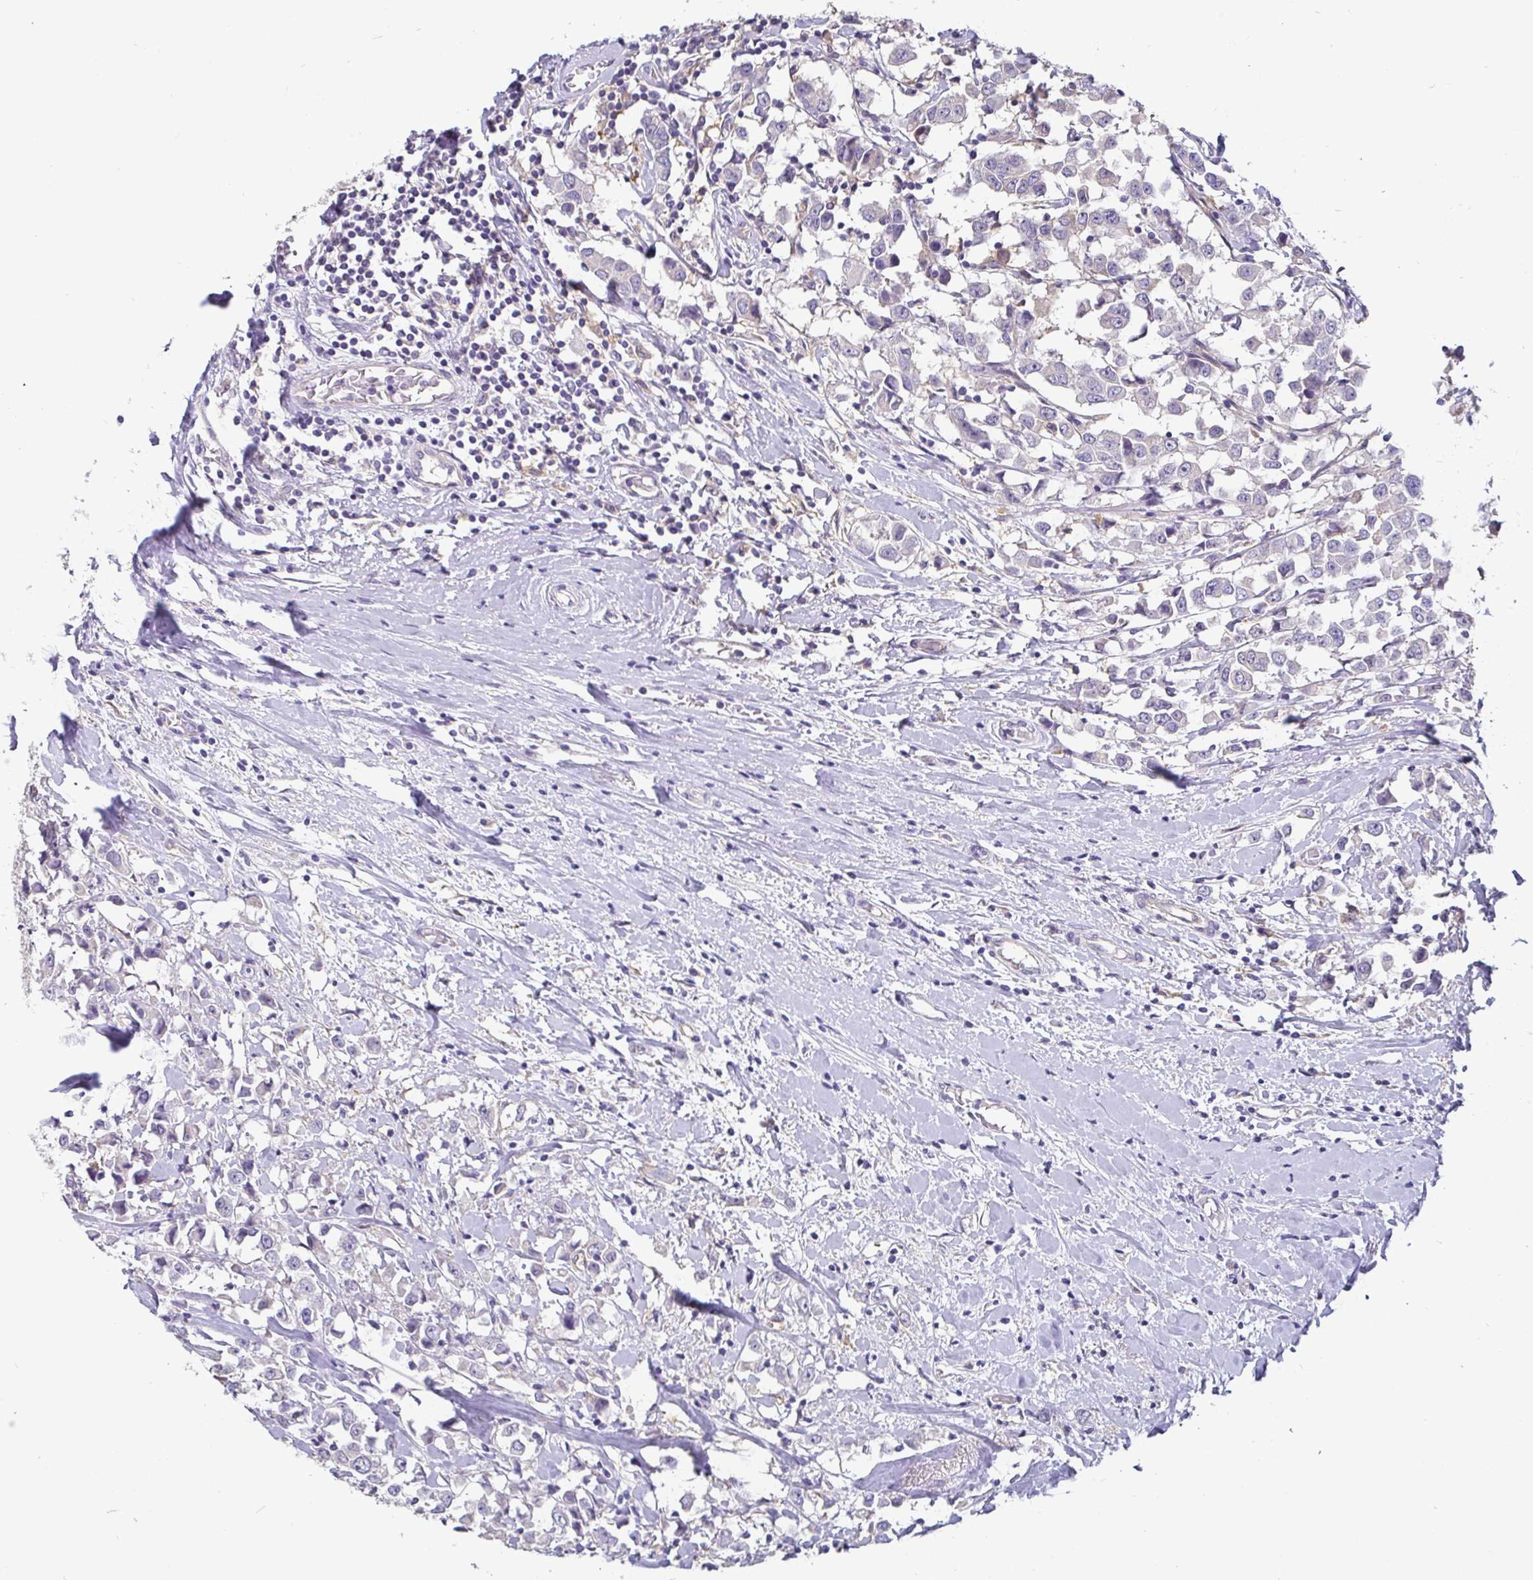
{"staining": {"intensity": "negative", "quantity": "none", "location": "none"}, "tissue": "breast cancer", "cell_type": "Tumor cells", "image_type": "cancer", "snomed": [{"axis": "morphology", "description": "Duct carcinoma"}, {"axis": "topography", "description": "Breast"}], "caption": "Immunohistochemistry (IHC) of human intraductal carcinoma (breast) exhibits no expression in tumor cells.", "gene": "ADAMTS6", "patient": {"sex": "female", "age": 61}}